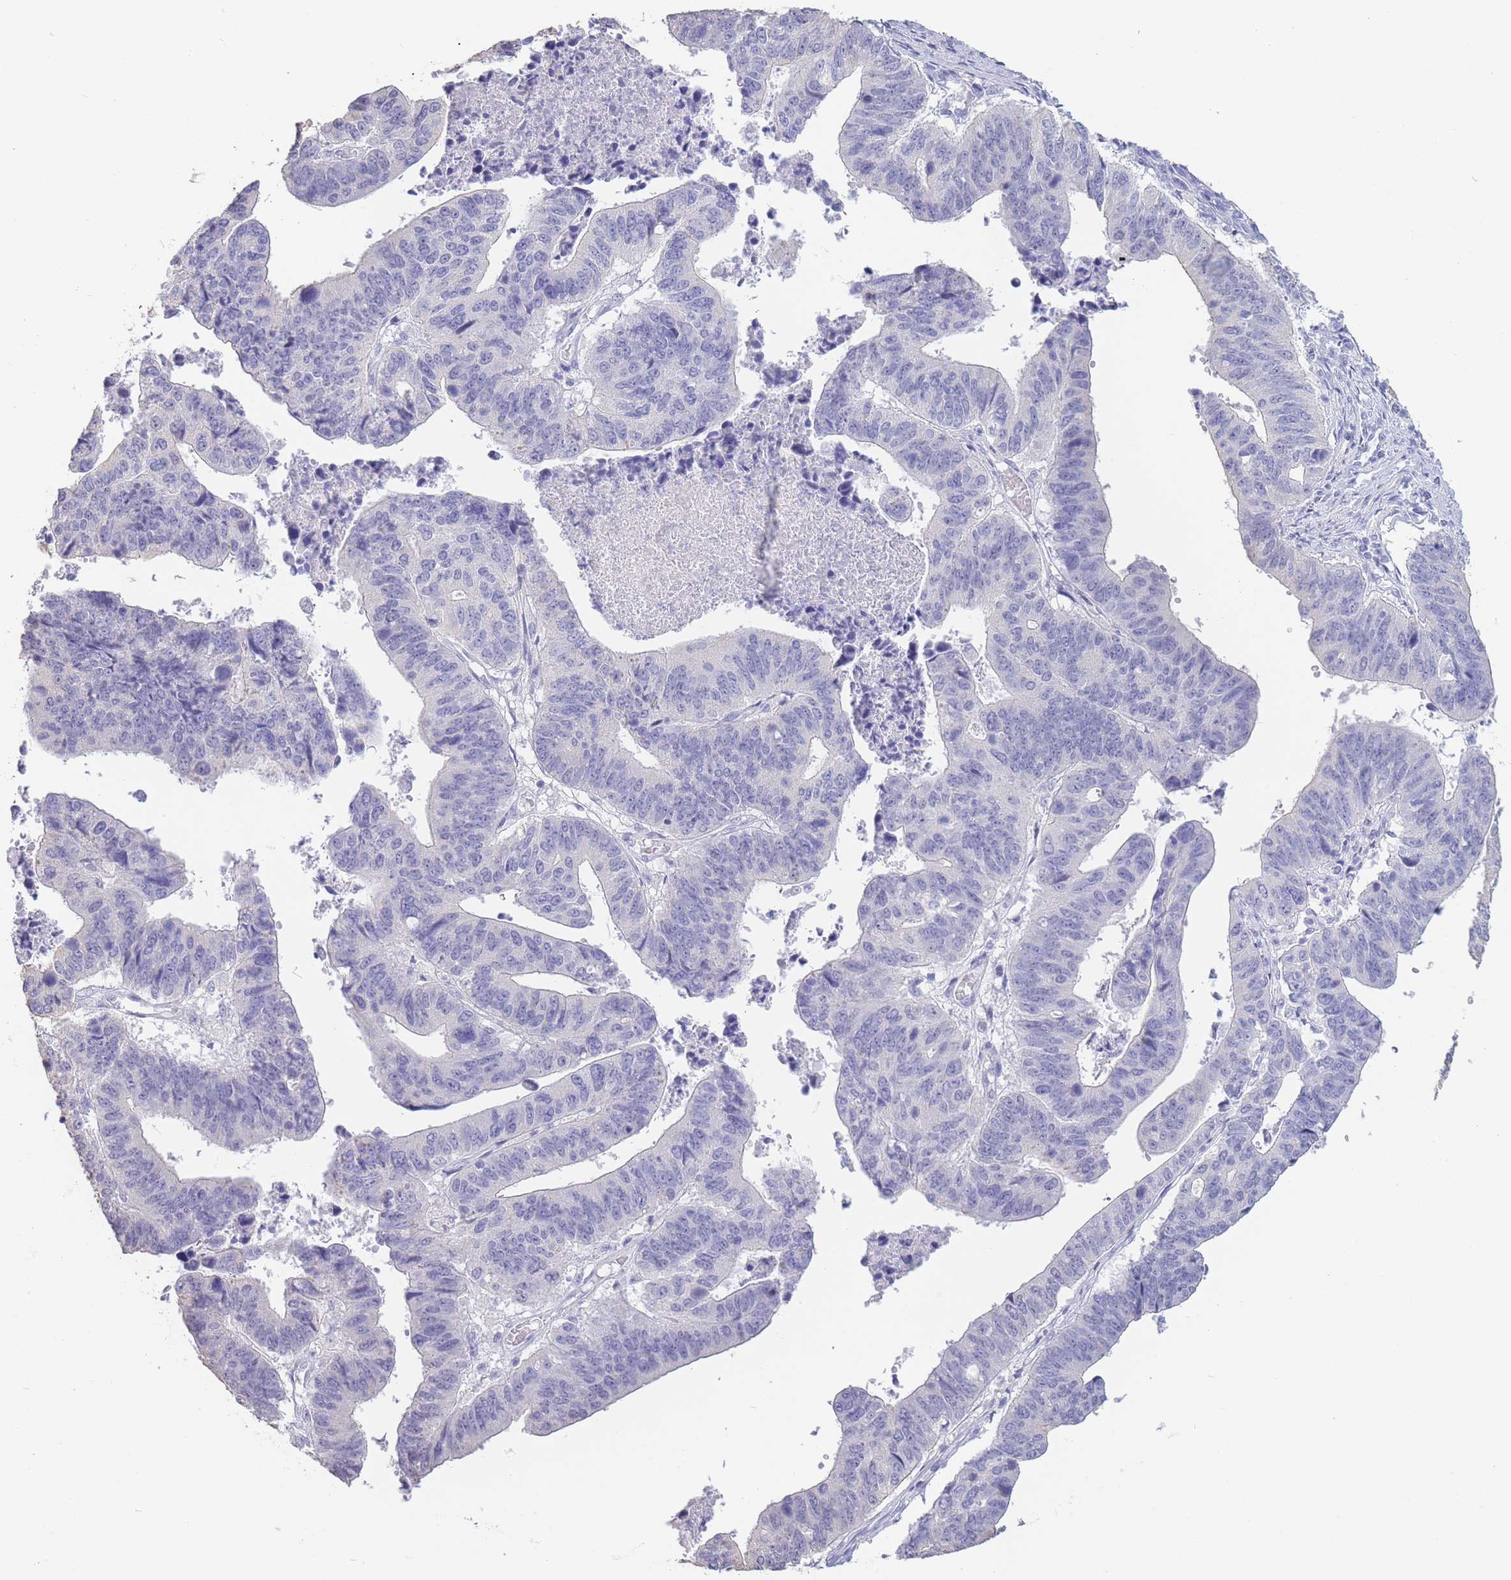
{"staining": {"intensity": "negative", "quantity": "none", "location": "none"}, "tissue": "stomach cancer", "cell_type": "Tumor cells", "image_type": "cancer", "snomed": [{"axis": "morphology", "description": "Adenocarcinoma, NOS"}, {"axis": "topography", "description": "Stomach"}], "caption": "High power microscopy photomicrograph of an immunohistochemistry histopathology image of stomach adenocarcinoma, revealing no significant staining in tumor cells.", "gene": "CD37", "patient": {"sex": "male", "age": 59}}